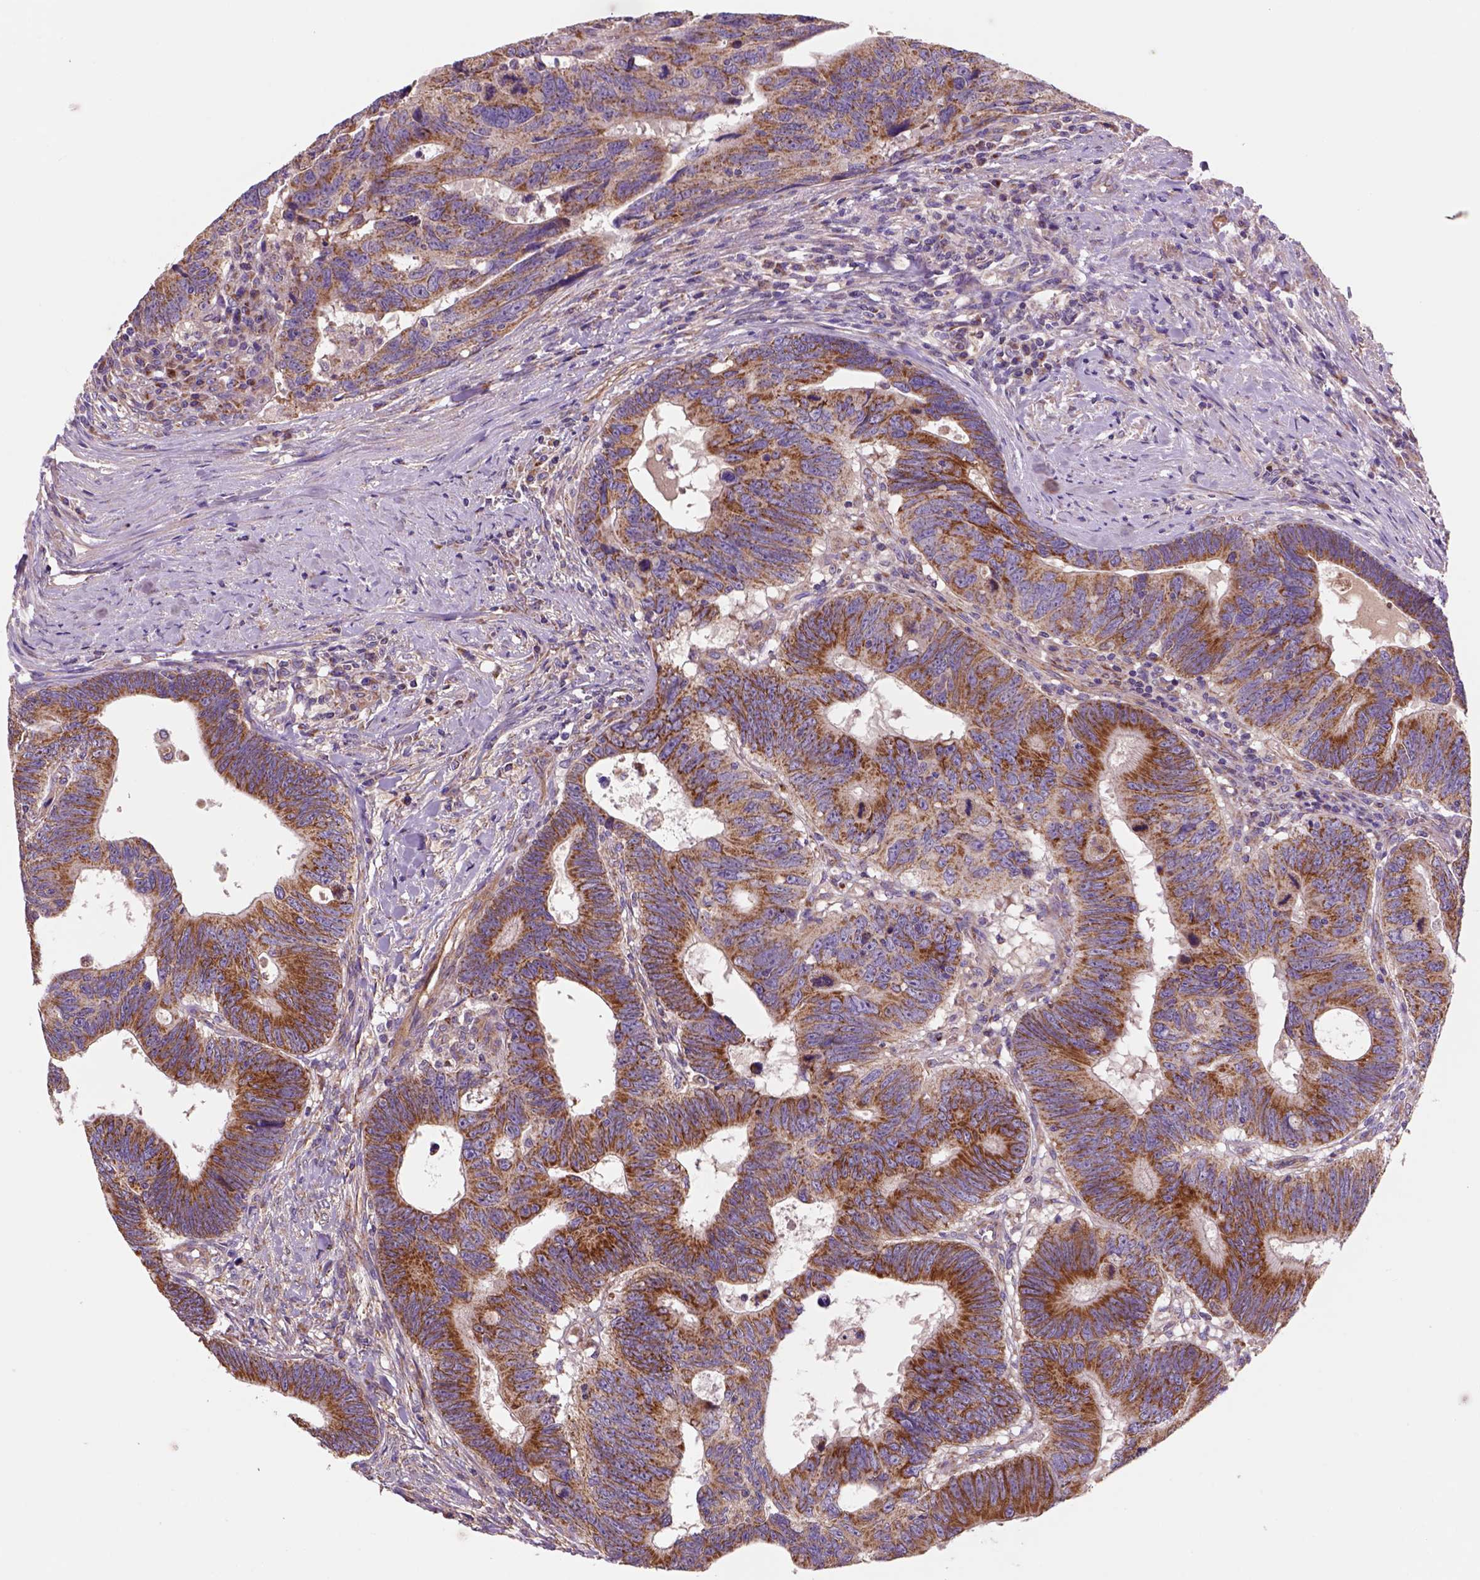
{"staining": {"intensity": "strong", "quantity": "25%-75%", "location": "cytoplasmic/membranous"}, "tissue": "colorectal cancer", "cell_type": "Tumor cells", "image_type": "cancer", "snomed": [{"axis": "morphology", "description": "Adenocarcinoma, NOS"}, {"axis": "topography", "description": "Colon"}], "caption": "Protein expression by IHC displays strong cytoplasmic/membranous positivity in approximately 25%-75% of tumor cells in colorectal cancer (adenocarcinoma).", "gene": "WARS2", "patient": {"sex": "female", "age": 77}}